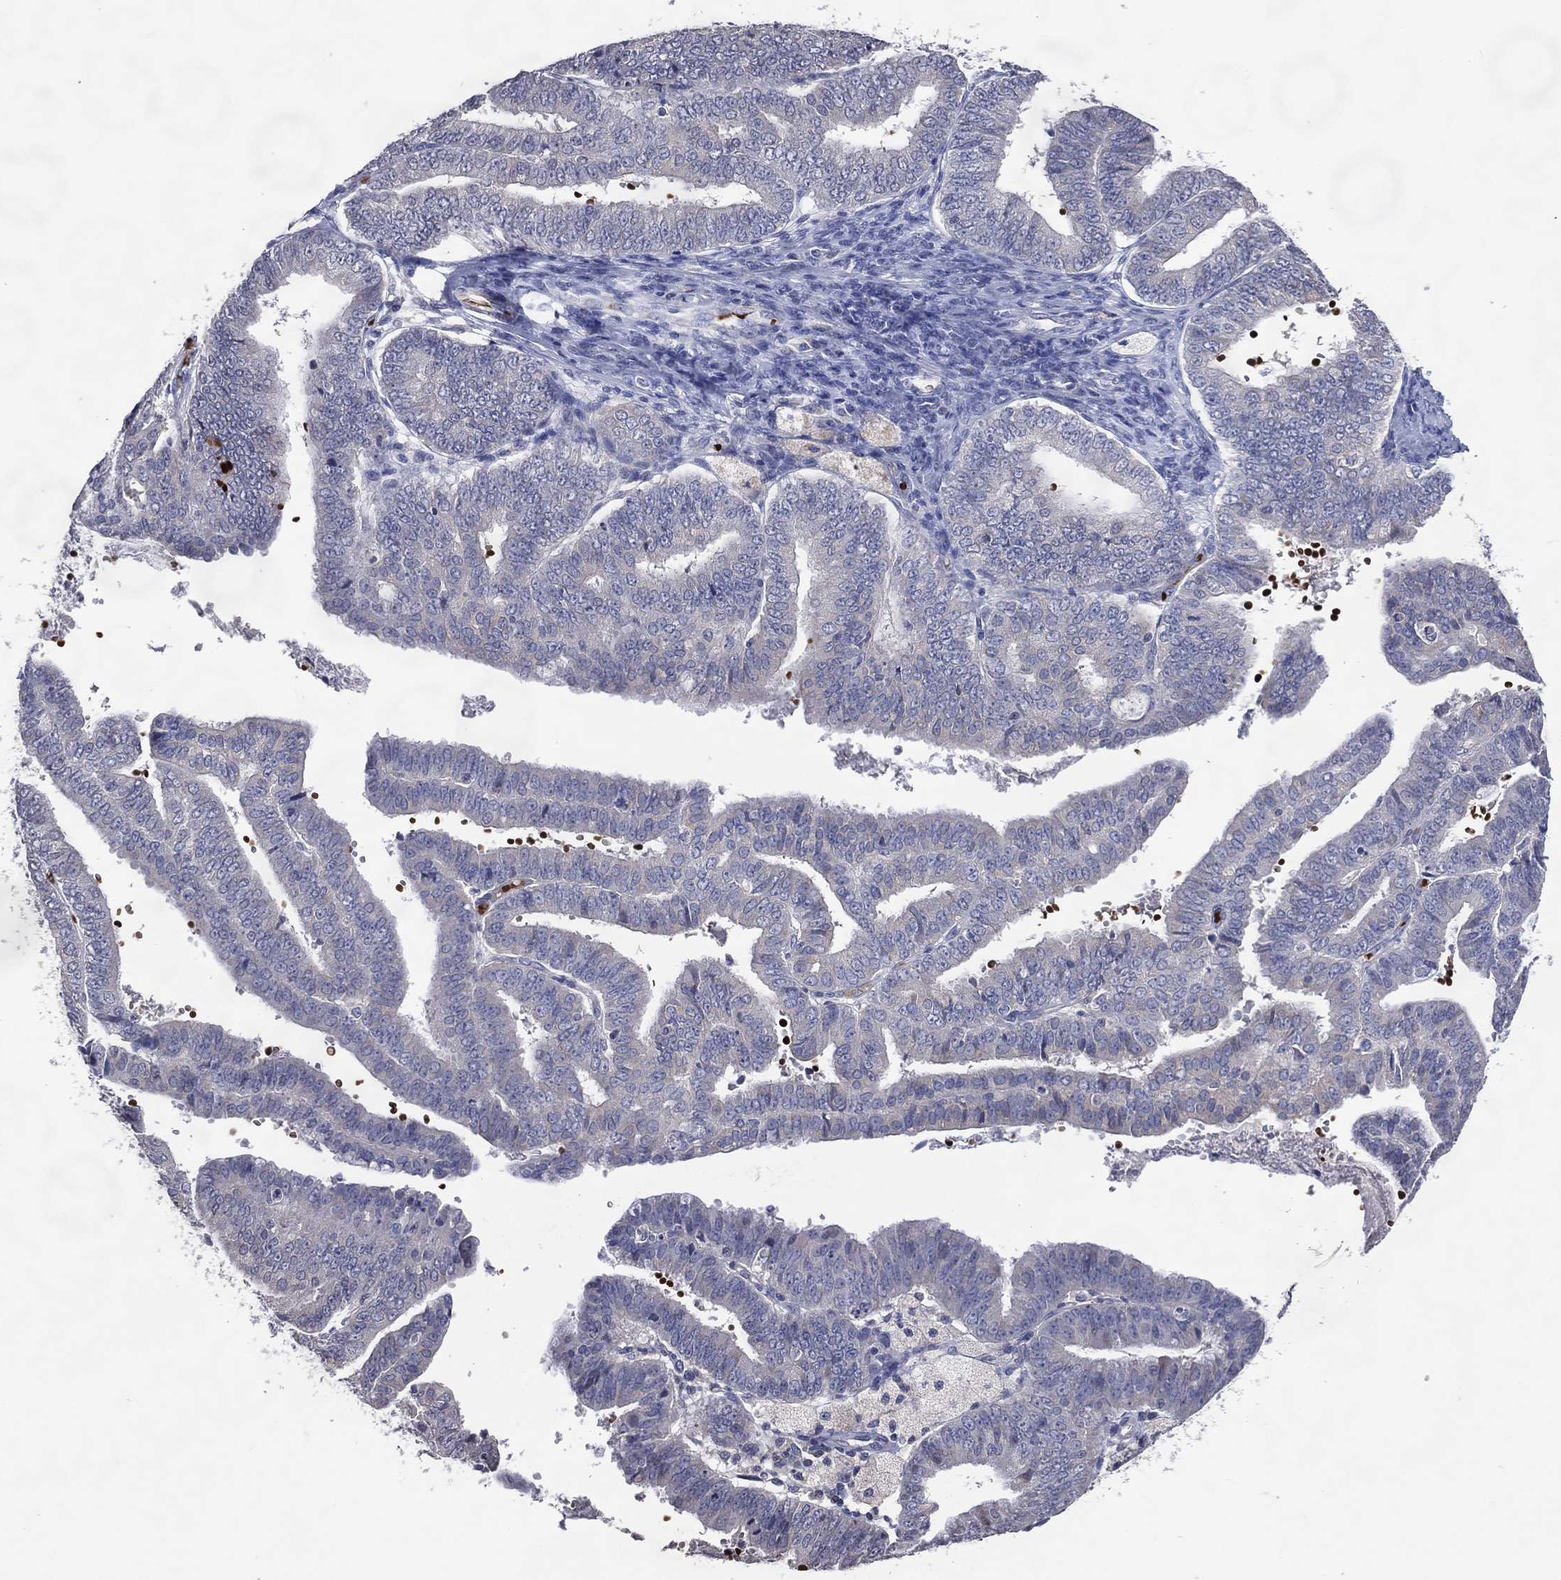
{"staining": {"intensity": "negative", "quantity": "none", "location": "none"}, "tissue": "endometrial cancer", "cell_type": "Tumor cells", "image_type": "cancer", "snomed": [{"axis": "morphology", "description": "Adenocarcinoma, NOS"}, {"axis": "topography", "description": "Endometrium"}], "caption": "There is no significant expression in tumor cells of endometrial cancer (adenocarcinoma). (Stains: DAB (3,3'-diaminobenzidine) immunohistochemistry (IHC) with hematoxylin counter stain, Microscopy: brightfield microscopy at high magnification).", "gene": "DNAH7", "patient": {"sex": "female", "age": 63}}